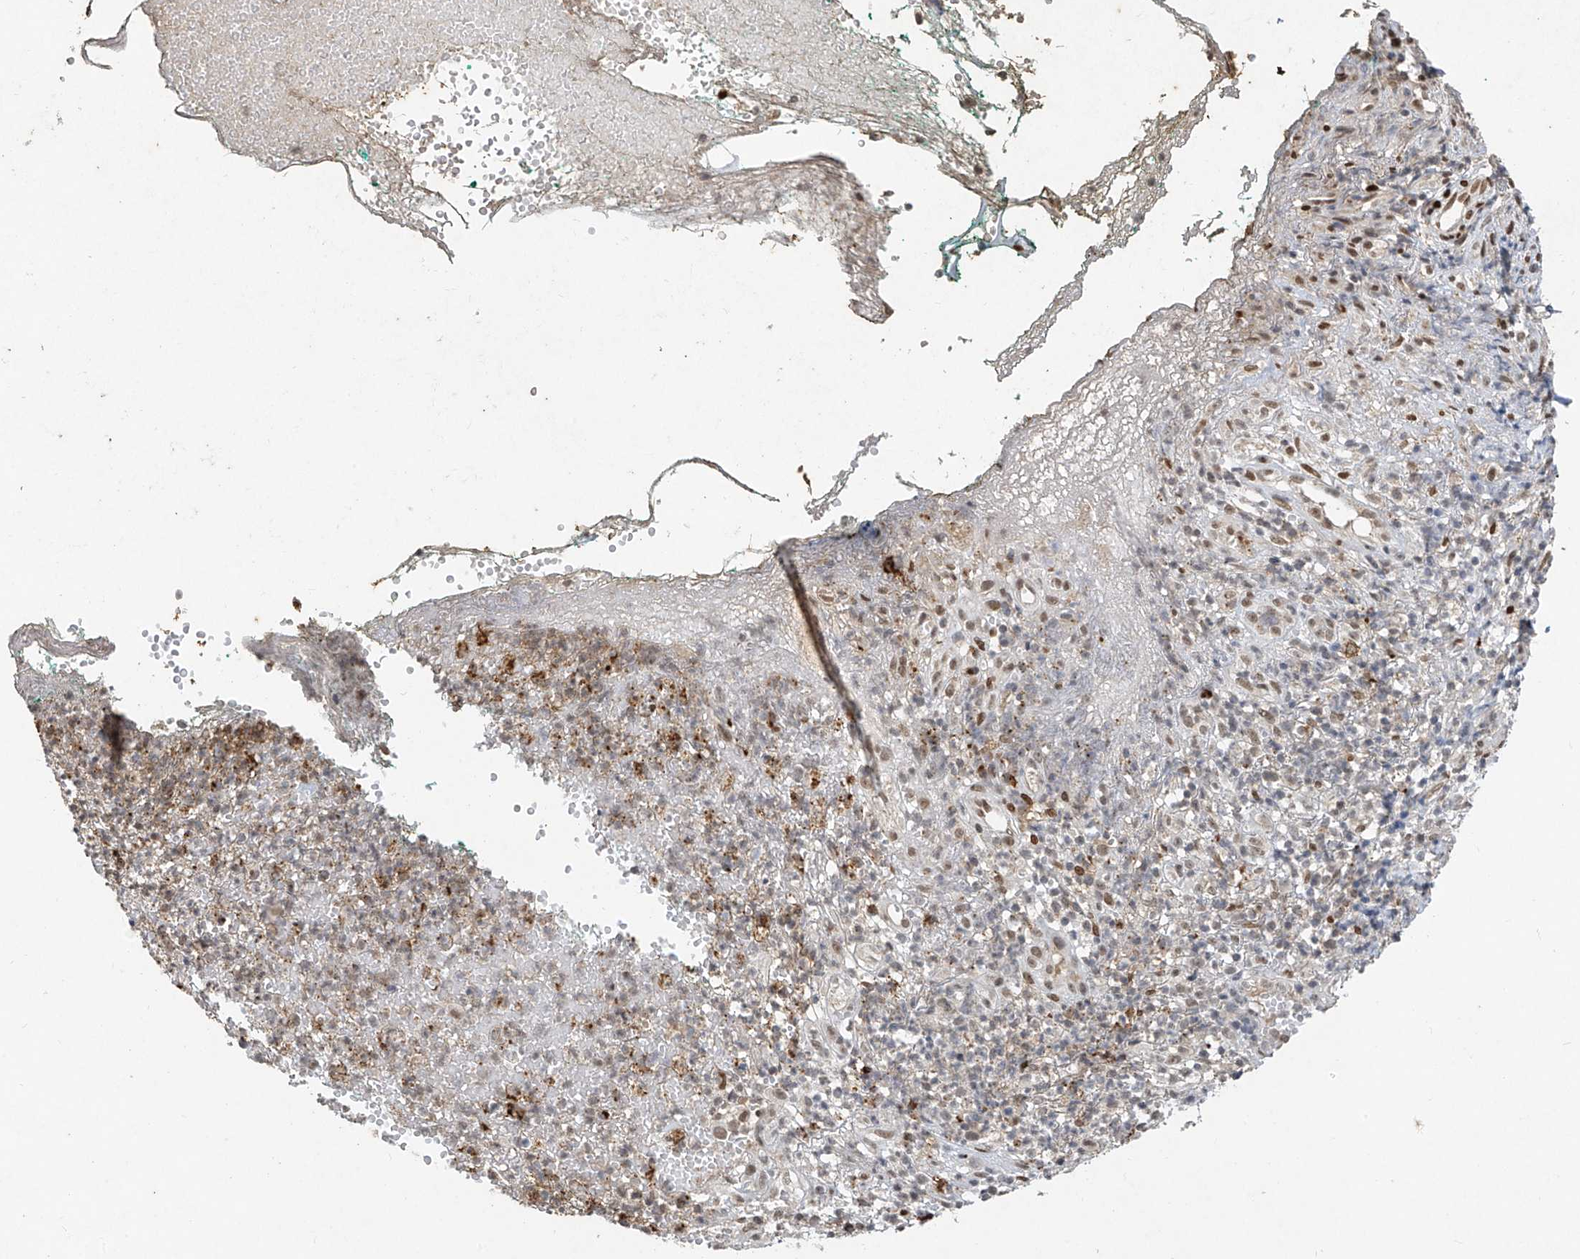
{"staining": {"intensity": "negative", "quantity": "none", "location": "none"}, "tissue": "adipose tissue", "cell_type": "Adipocytes", "image_type": "normal", "snomed": [{"axis": "morphology", "description": "Normal tissue, NOS"}, {"axis": "morphology", "description": "Basal cell carcinoma"}, {"axis": "topography", "description": "Cartilage tissue"}, {"axis": "topography", "description": "Nasopharynx"}, {"axis": "topography", "description": "Oral tissue"}], "caption": "Immunohistochemistry (IHC) image of normal adipose tissue: human adipose tissue stained with DAB (3,3'-diaminobenzidine) reveals no significant protein expression in adipocytes. (Brightfield microscopy of DAB (3,3'-diaminobenzidine) IHC at high magnification).", "gene": "ATRIP", "patient": {"sex": "female", "age": 77}}